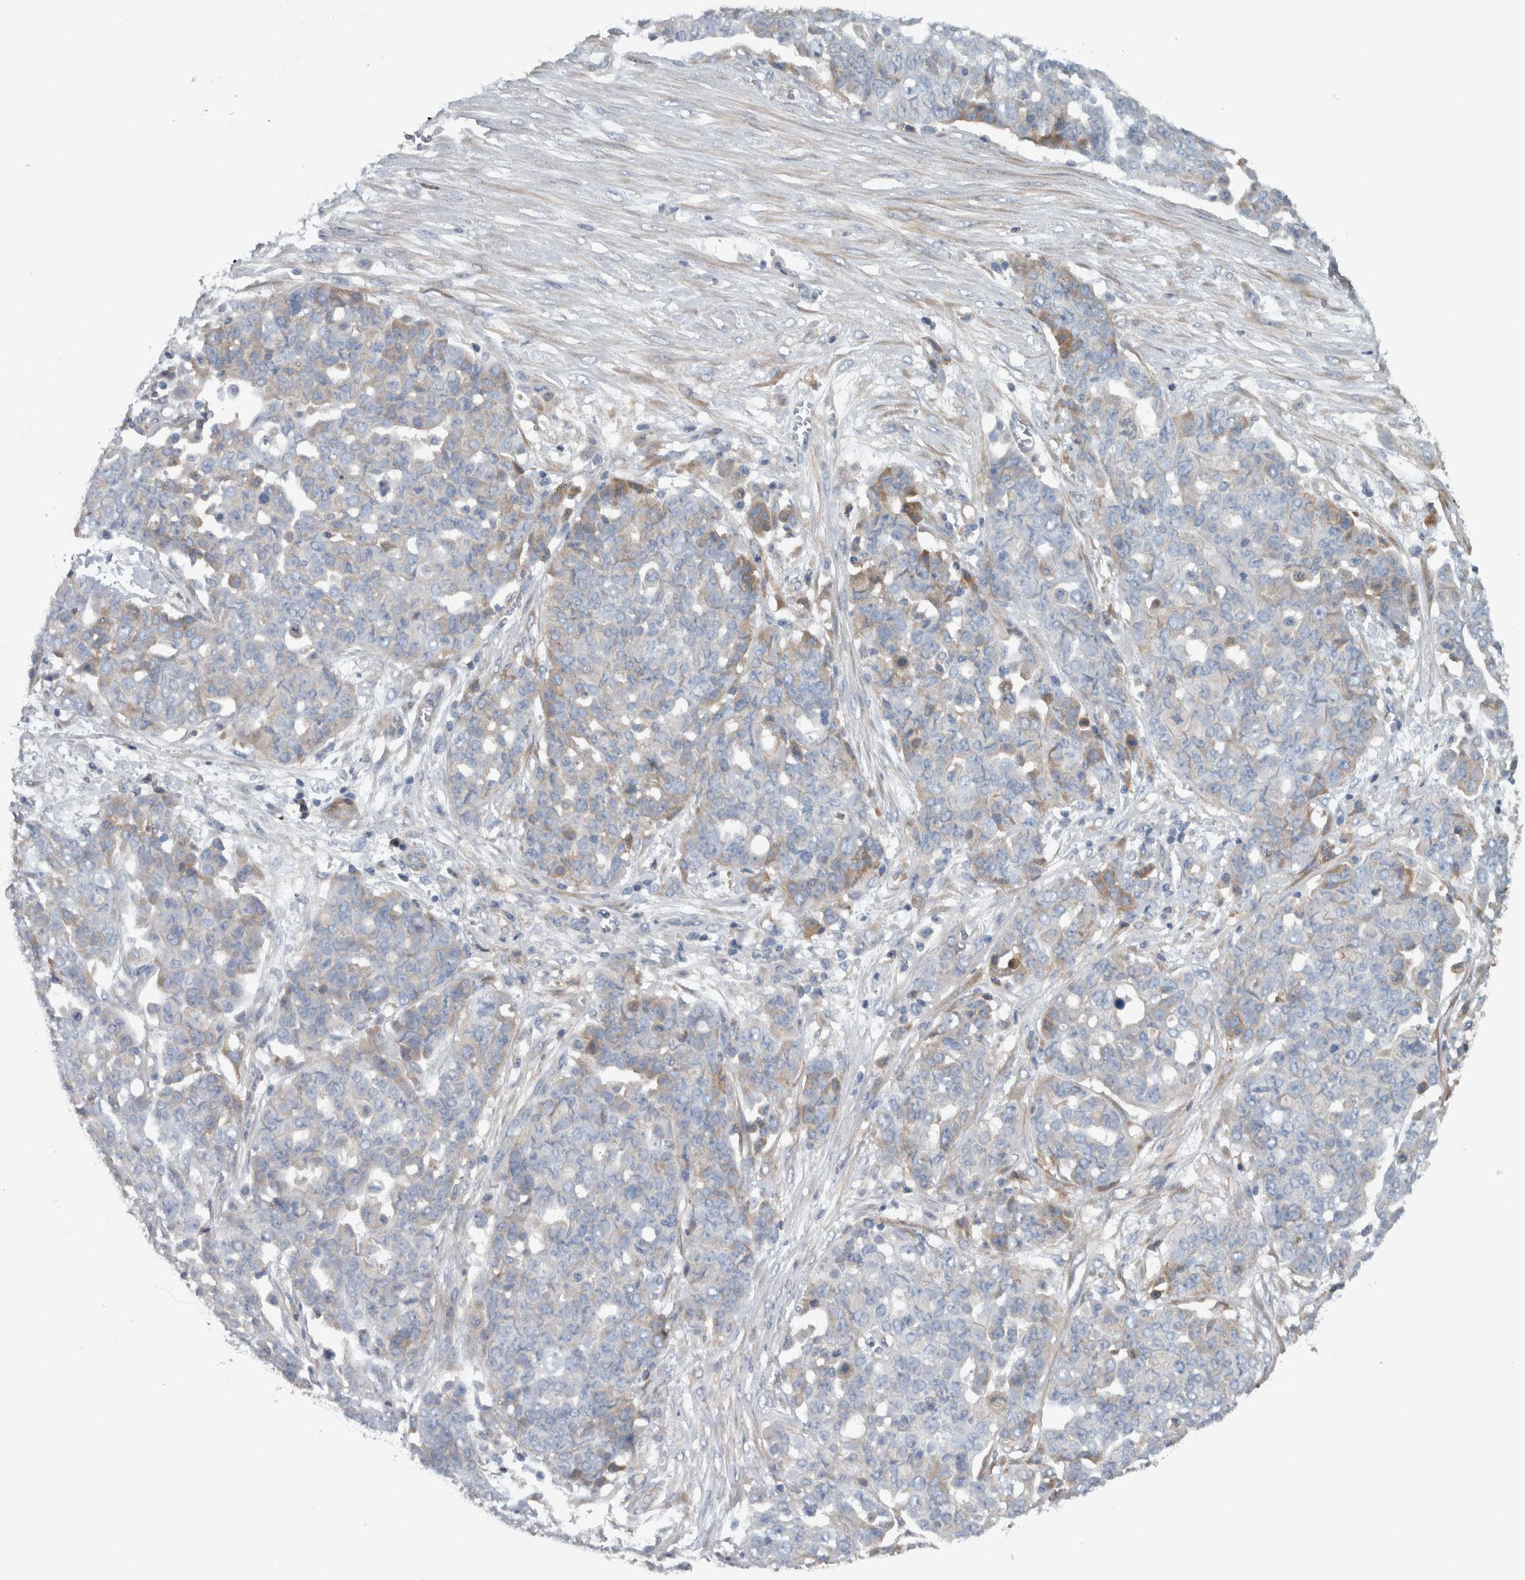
{"staining": {"intensity": "weak", "quantity": "<25%", "location": "cytoplasmic/membranous"}, "tissue": "ovarian cancer", "cell_type": "Tumor cells", "image_type": "cancer", "snomed": [{"axis": "morphology", "description": "Cystadenocarcinoma, serous, NOS"}, {"axis": "topography", "description": "Soft tissue"}, {"axis": "topography", "description": "Ovary"}], "caption": "Serous cystadenocarcinoma (ovarian) stained for a protein using immunohistochemistry (IHC) shows no positivity tumor cells.", "gene": "SERPINC1", "patient": {"sex": "female", "age": 57}}